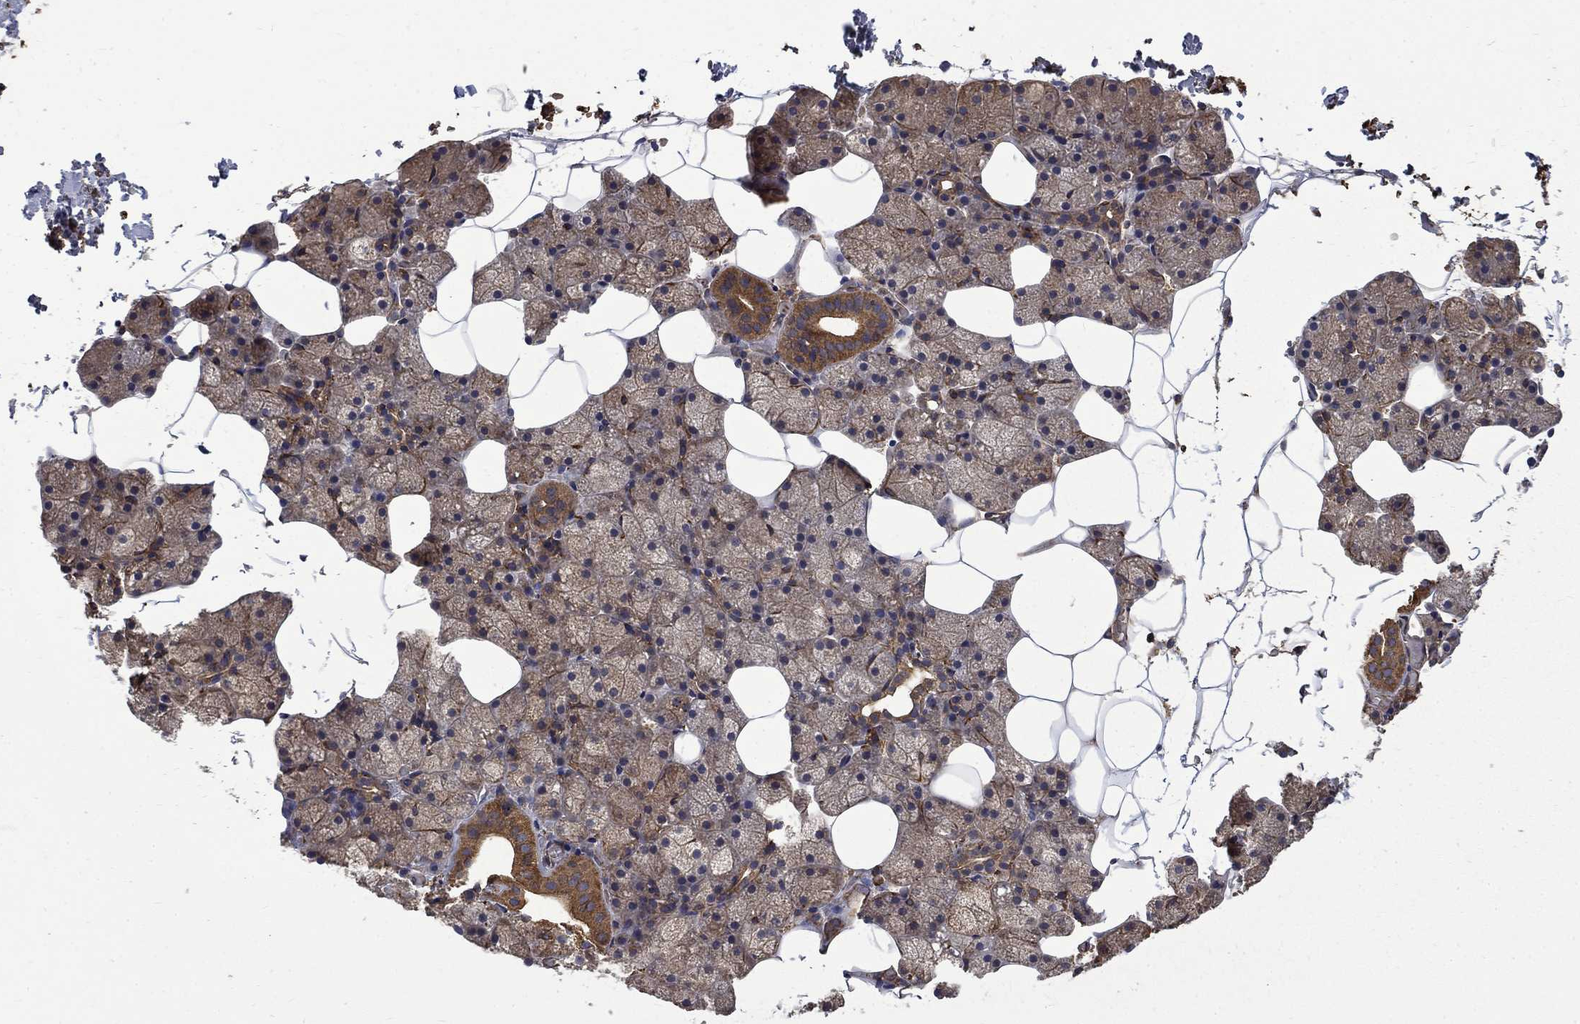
{"staining": {"intensity": "strong", "quantity": "25%-75%", "location": "cytoplasmic/membranous"}, "tissue": "salivary gland", "cell_type": "Glandular cells", "image_type": "normal", "snomed": [{"axis": "morphology", "description": "Normal tissue, NOS"}, {"axis": "topography", "description": "Salivary gland"}], "caption": "Glandular cells display high levels of strong cytoplasmic/membranous positivity in about 25%-75% of cells in unremarkable human salivary gland.", "gene": "CUTC", "patient": {"sex": "male", "age": 38}}